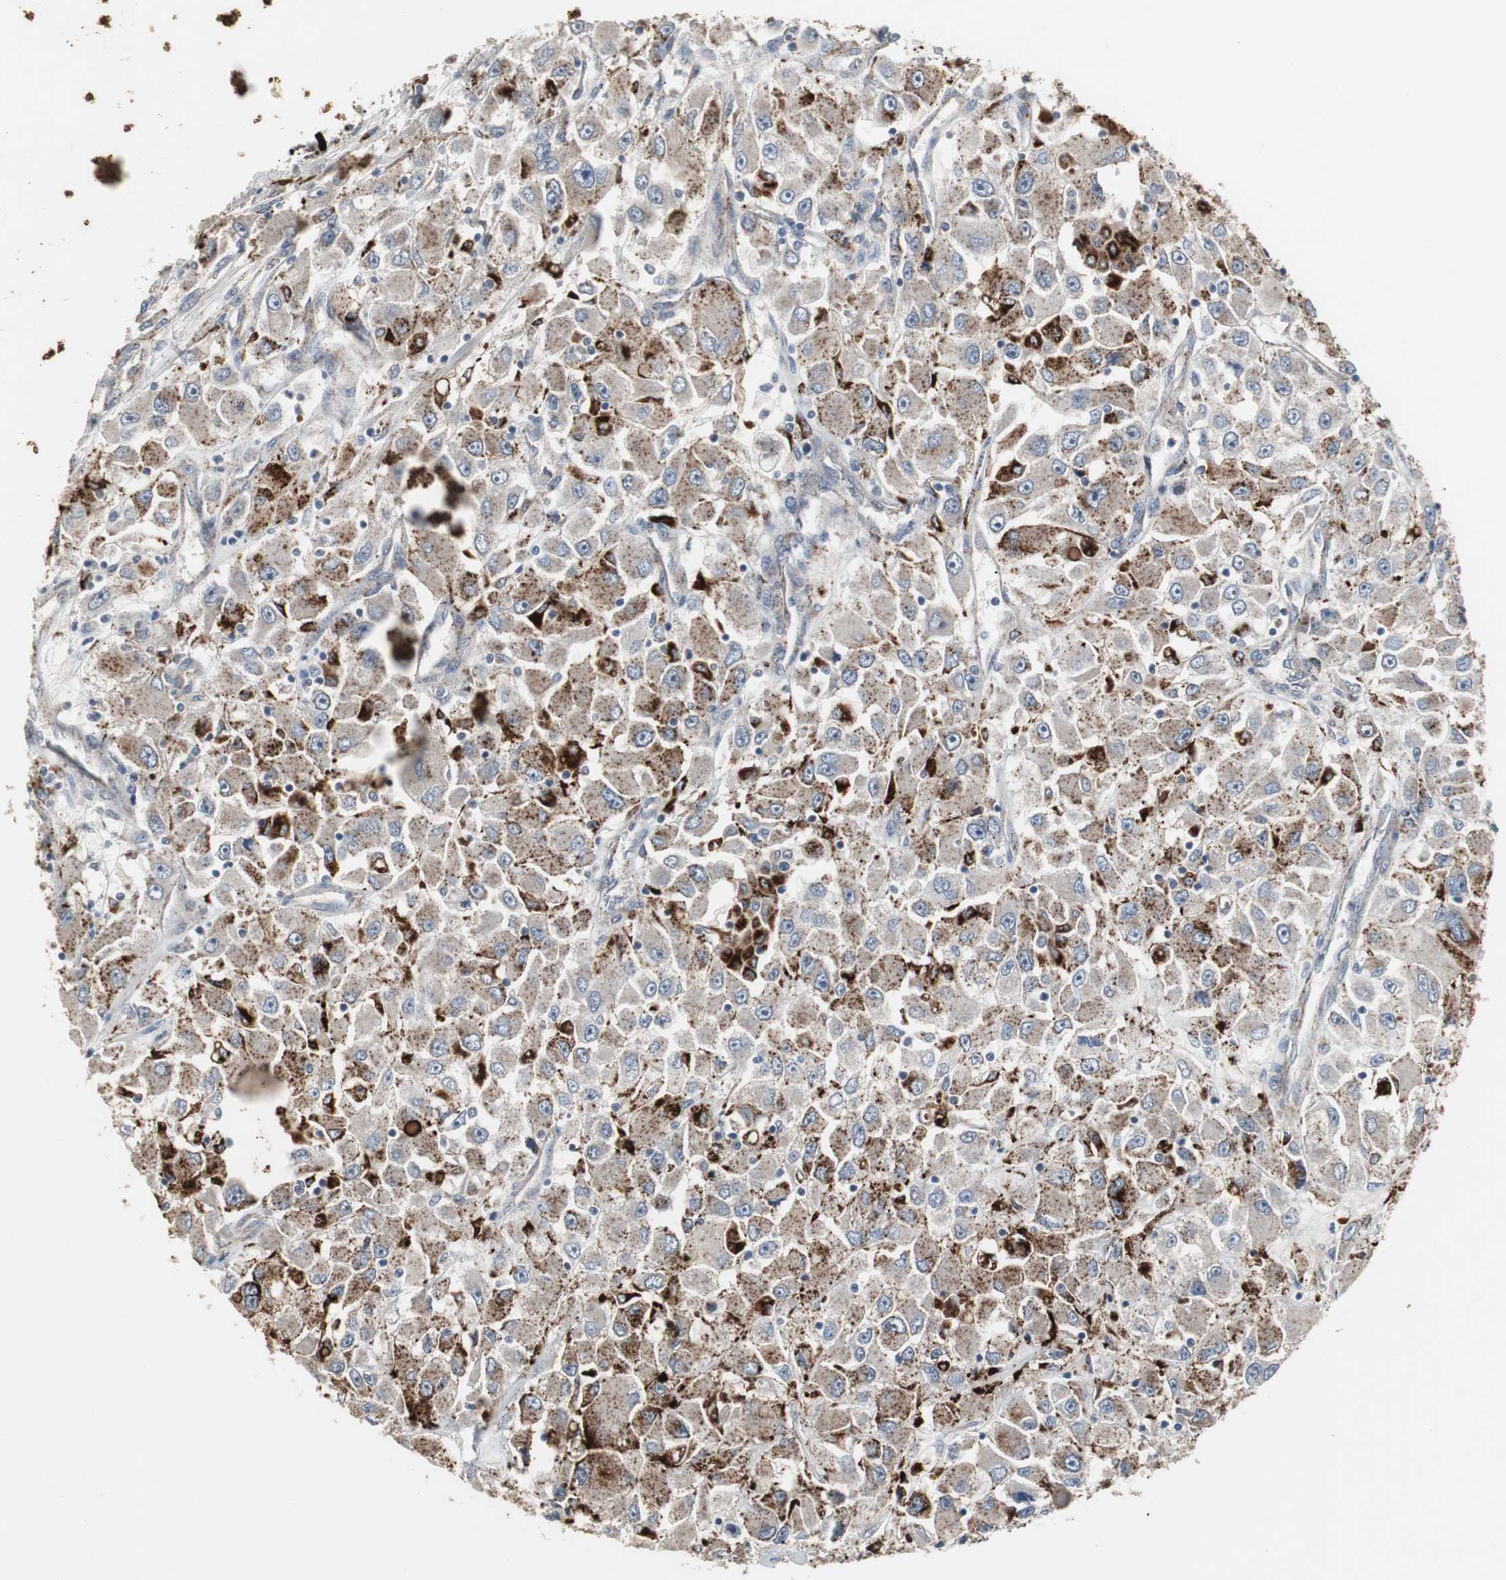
{"staining": {"intensity": "strong", "quantity": "25%-75%", "location": "cytoplasmic/membranous"}, "tissue": "renal cancer", "cell_type": "Tumor cells", "image_type": "cancer", "snomed": [{"axis": "morphology", "description": "Adenocarcinoma, NOS"}, {"axis": "topography", "description": "Kidney"}], "caption": "There is high levels of strong cytoplasmic/membranous positivity in tumor cells of renal cancer (adenocarcinoma), as demonstrated by immunohistochemical staining (brown color).", "gene": "GBA1", "patient": {"sex": "female", "age": 52}}